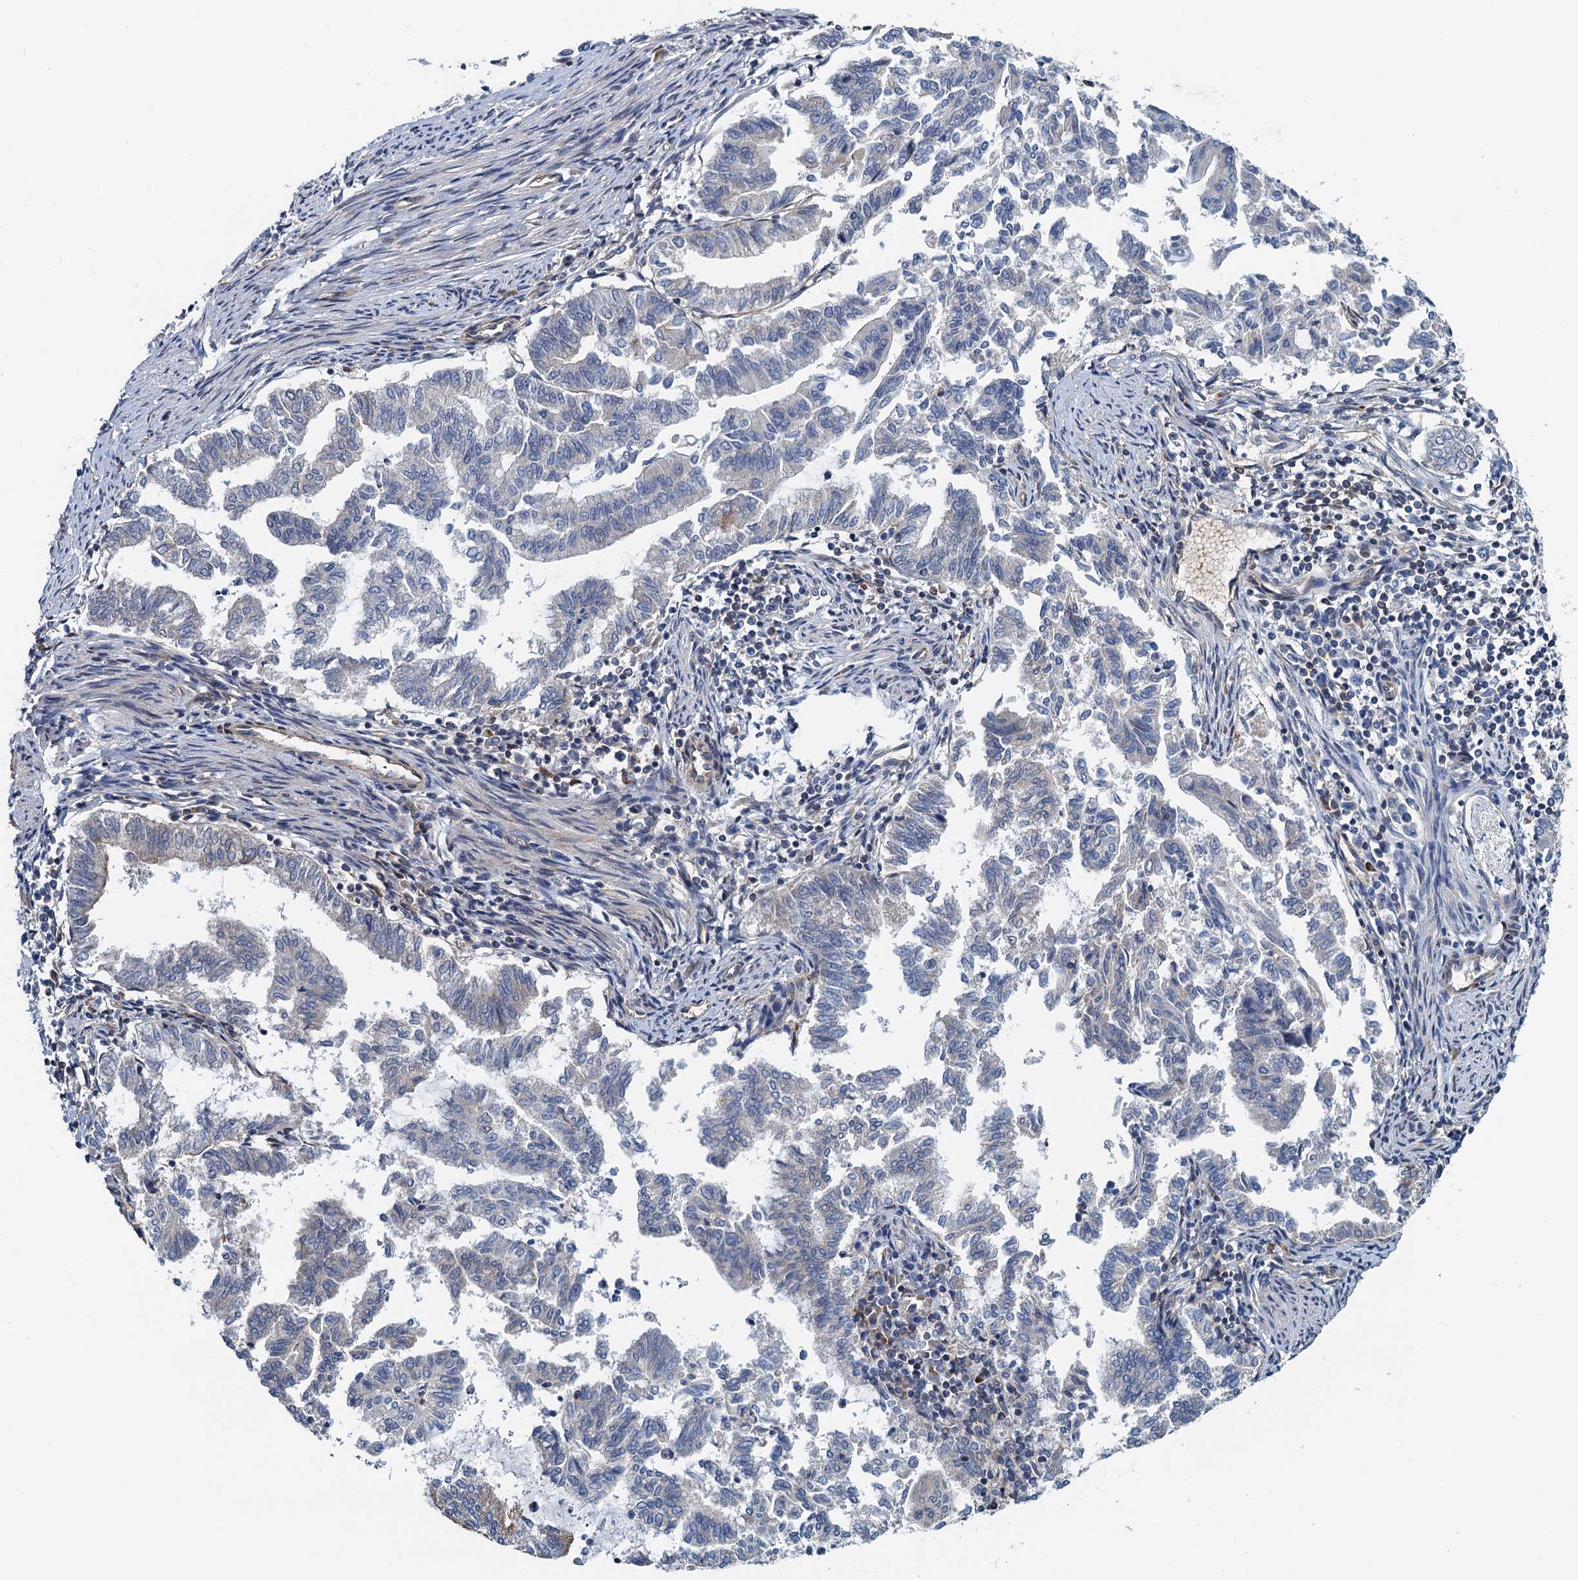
{"staining": {"intensity": "negative", "quantity": "none", "location": "none"}, "tissue": "endometrial cancer", "cell_type": "Tumor cells", "image_type": "cancer", "snomed": [{"axis": "morphology", "description": "Adenocarcinoma, NOS"}, {"axis": "topography", "description": "Endometrium"}], "caption": "Endometrial cancer stained for a protein using immunohistochemistry reveals no positivity tumor cells.", "gene": "ROGDI", "patient": {"sex": "female", "age": 79}}